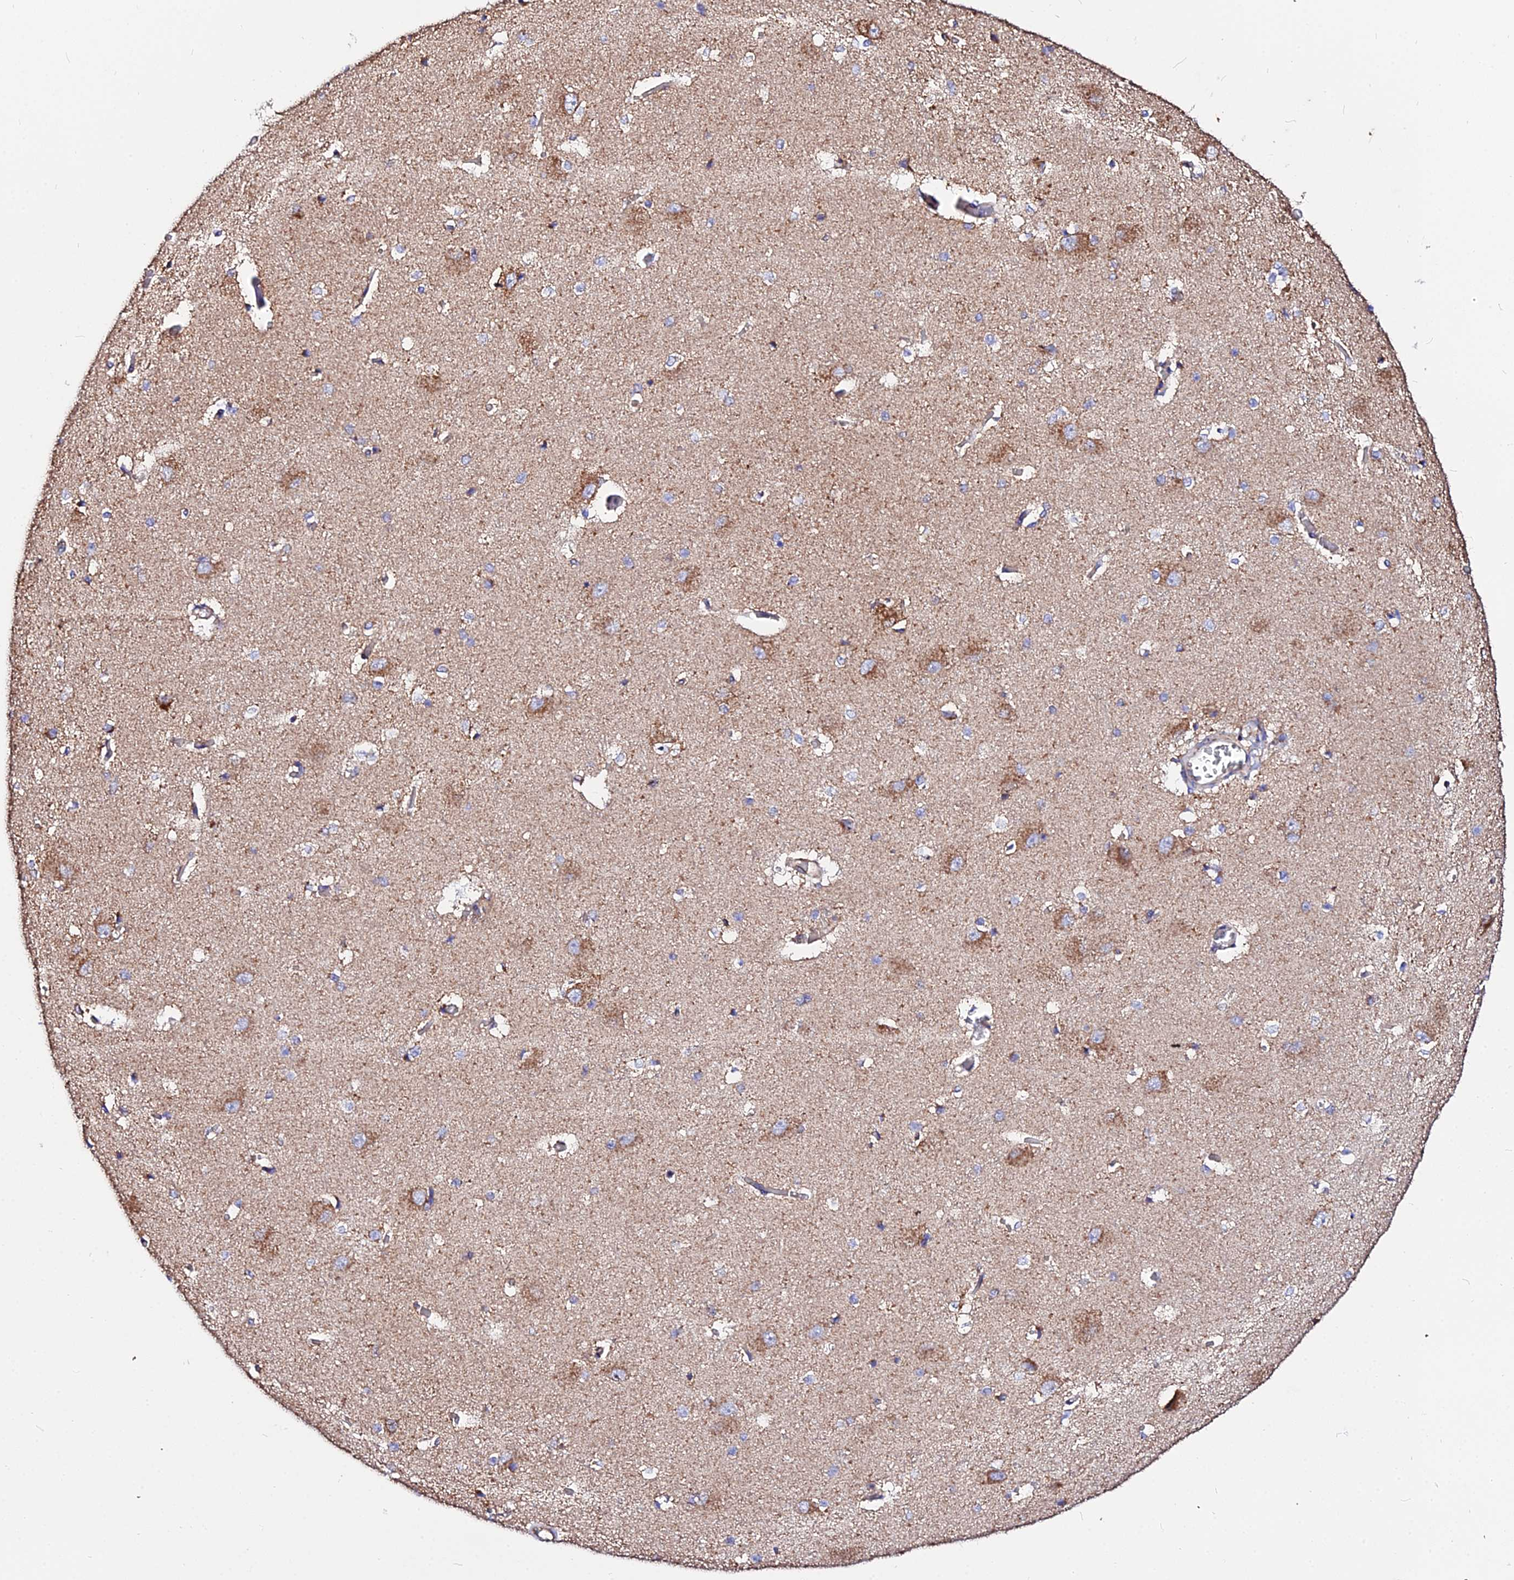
{"staining": {"intensity": "moderate", "quantity": "<25%", "location": "cytoplasmic/membranous"}, "tissue": "caudate", "cell_type": "Glial cells", "image_type": "normal", "snomed": [{"axis": "morphology", "description": "Normal tissue, NOS"}, {"axis": "topography", "description": "Lateral ventricle wall"}], "caption": "Protein staining shows moderate cytoplasmic/membranous expression in approximately <25% of glial cells in normal caudate.", "gene": "ZNF573", "patient": {"sex": "male", "age": 37}}